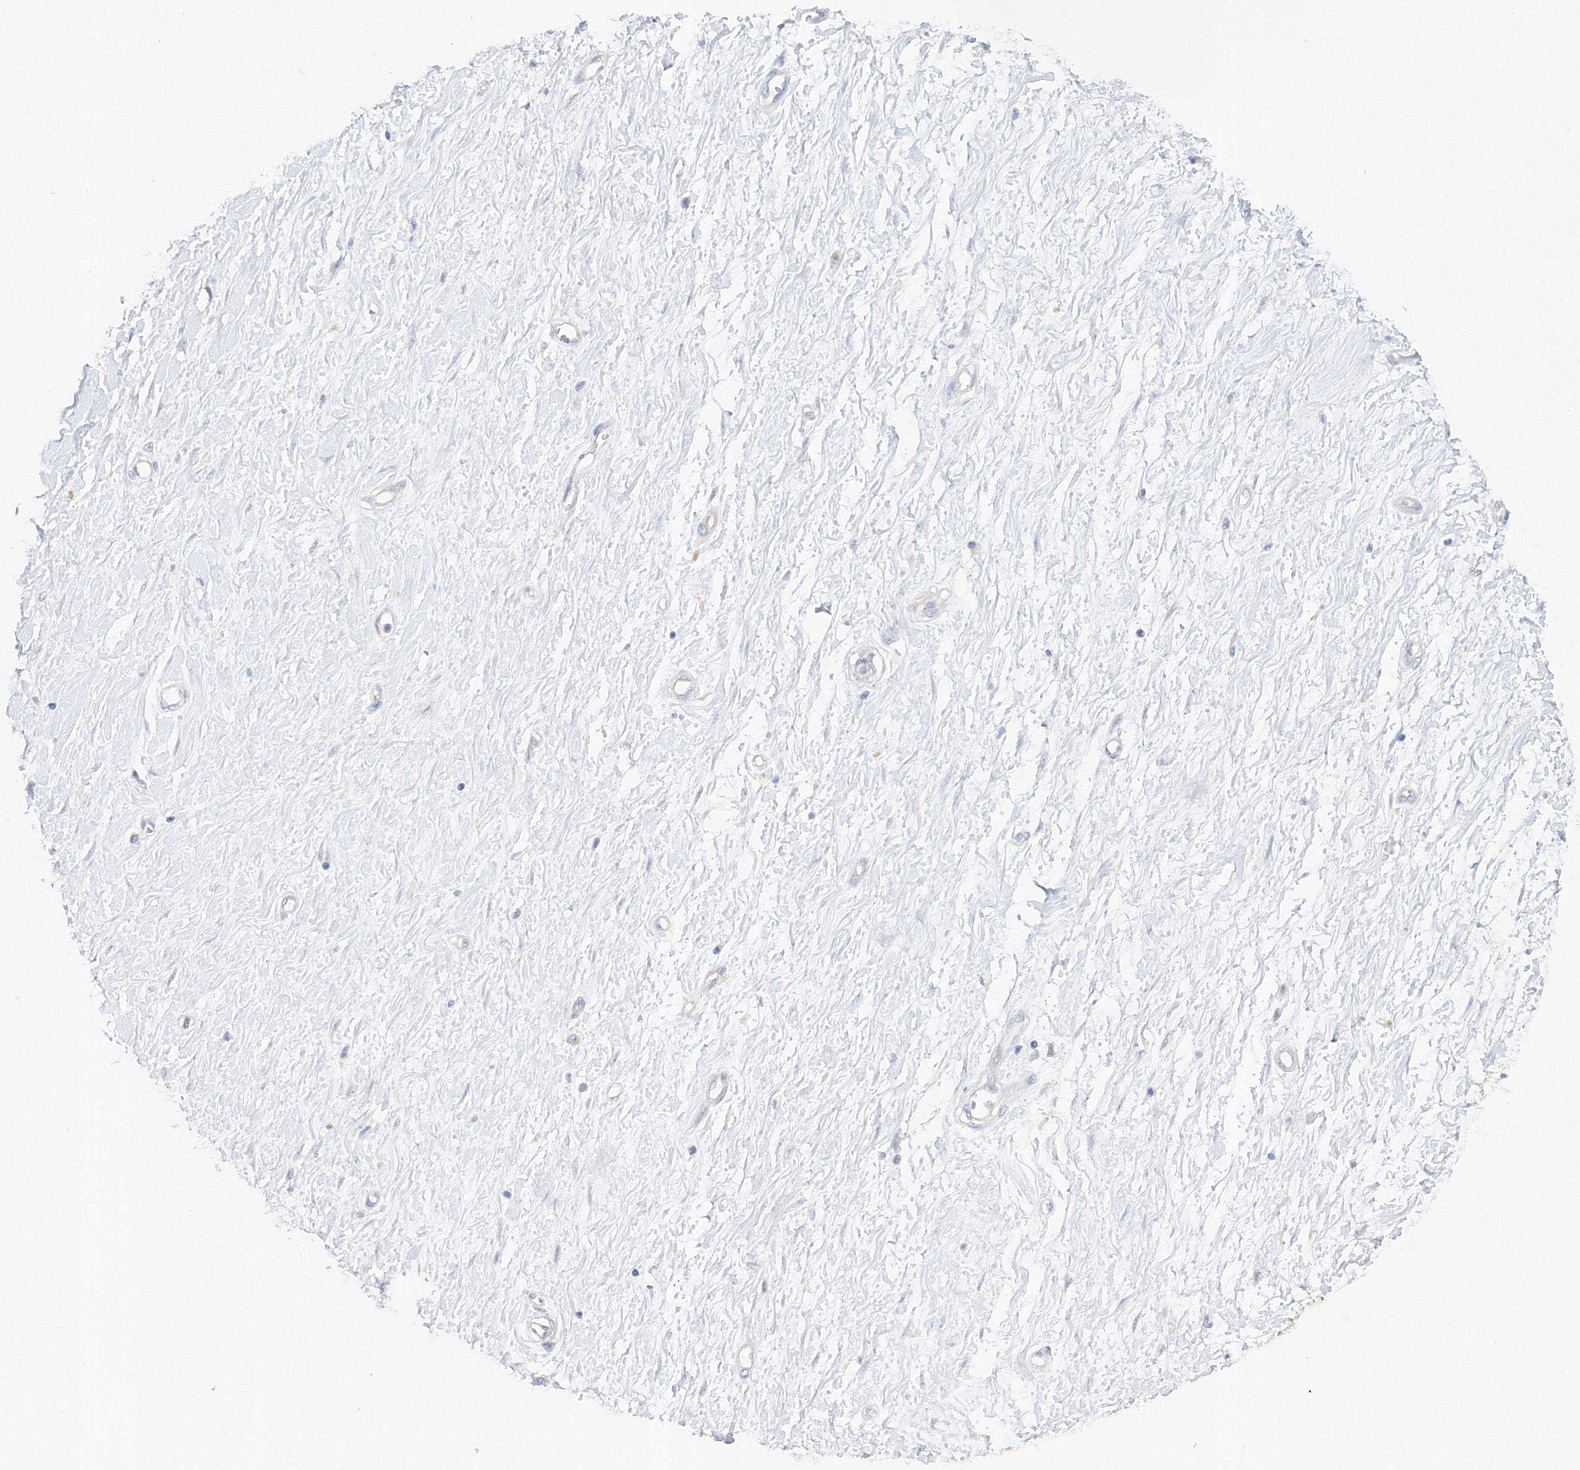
{"staining": {"intensity": "negative", "quantity": "none", "location": "none"}, "tissue": "adipose tissue", "cell_type": "Adipocytes", "image_type": "normal", "snomed": [{"axis": "morphology", "description": "Normal tissue, NOS"}, {"axis": "morphology", "description": "Adenocarcinoma, NOS"}, {"axis": "topography", "description": "Pancreas"}, {"axis": "topography", "description": "Peripheral nerve tissue"}], "caption": "The image displays no significant staining in adipocytes of adipose tissue.", "gene": "DIS3L2", "patient": {"sex": "male", "age": 59}}